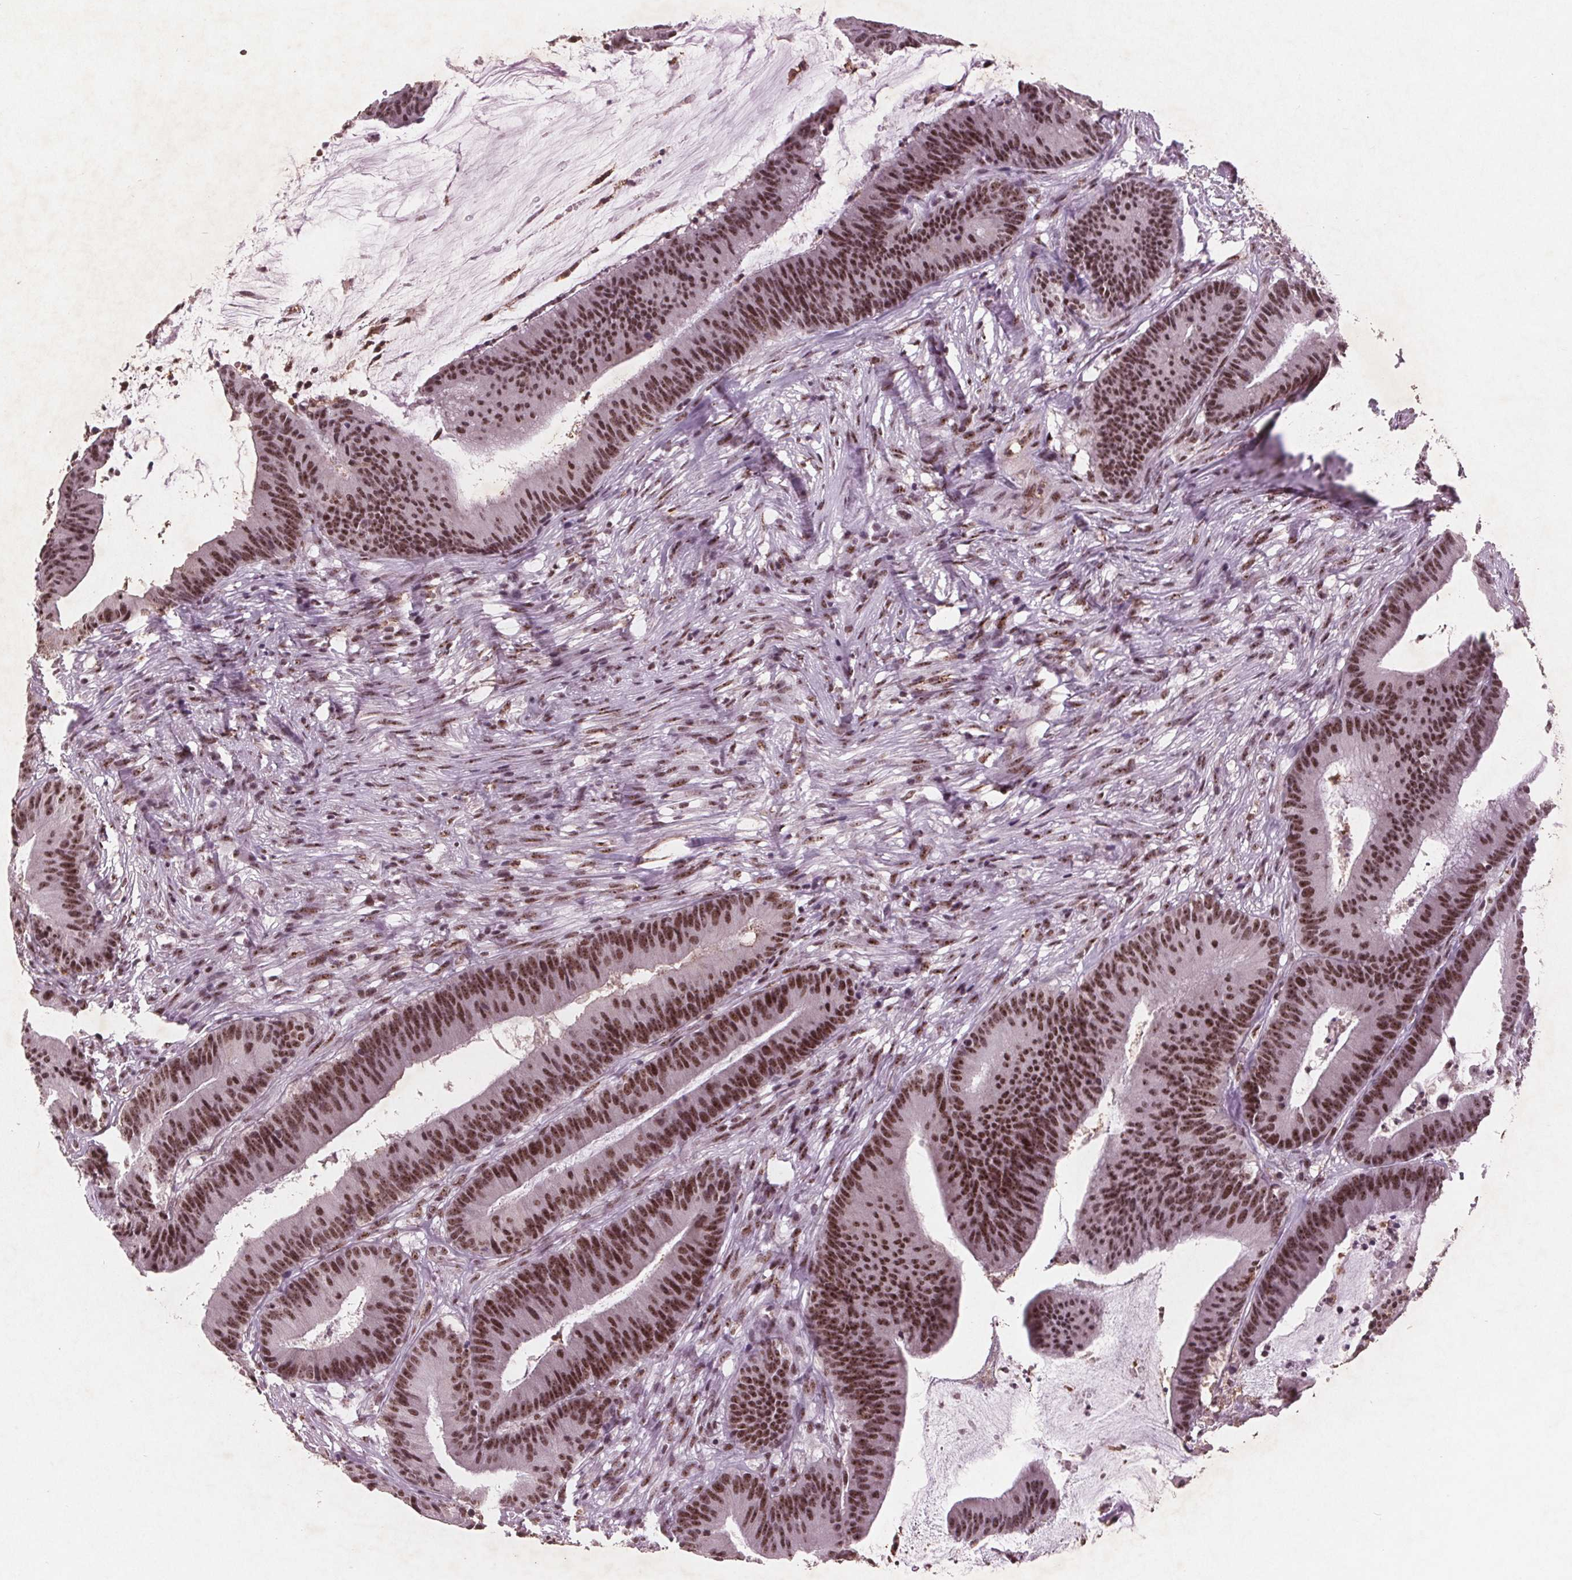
{"staining": {"intensity": "strong", "quantity": ">75%", "location": "nuclear"}, "tissue": "colorectal cancer", "cell_type": "Tumor cells", "image_type": "cancer", "snomed": [{"axis": "morphology", "description": "Adenocarcinoma, NOS"}, {"axis": "topography", "description": "Colon"}], "caption": "There is high levels of strong nuclear expression in tumor cells of adenocarcinoma (colorectal), as demonstrated by immunohistochemical staining (brown color).", "gene": "RPS6KA2", "patient": {"sex": "female", "age": 78}}